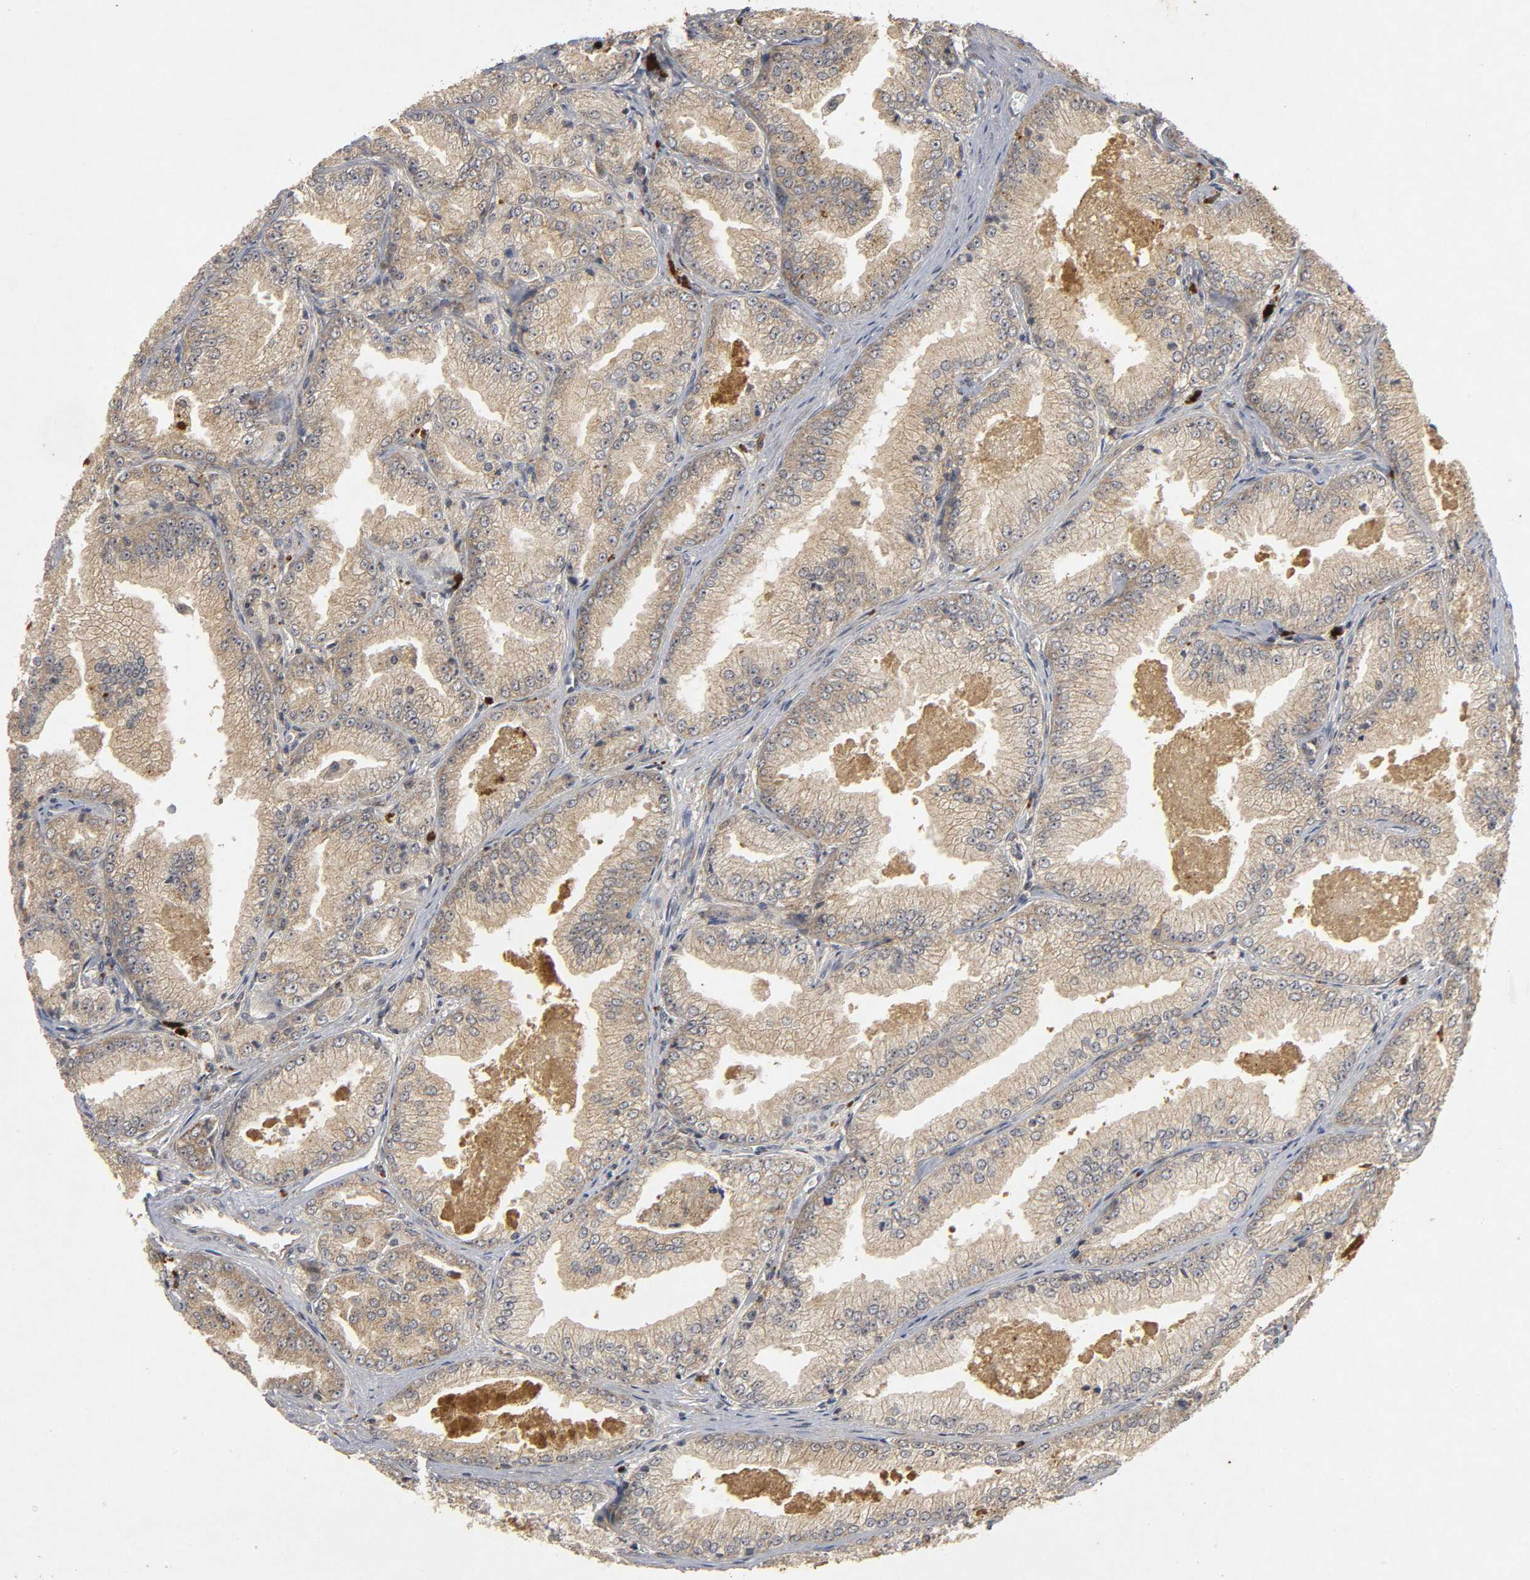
{"staining": {"intensity": "weak", "quantity": ">75%", "location": "cytoplasmic/membranous"}, "tissue": "prostate cancer", "cell_type": "Tumor cells", "image_type": "cancer", "snomed": [{"axis": "morphology", "description": "Adenocarcinoma, High grade"}, {"axis": "topography", "description": "Prostate"}], "caption": "This photomicrograph reveals immunohistochemistry (IHC) staining of human prostate cancer, with low weak cytoplasmic/membranous expression in approximately >75% of tumor cells.", "gene": "TRAF6", "patient": {"sex": "male", "age": 61}}